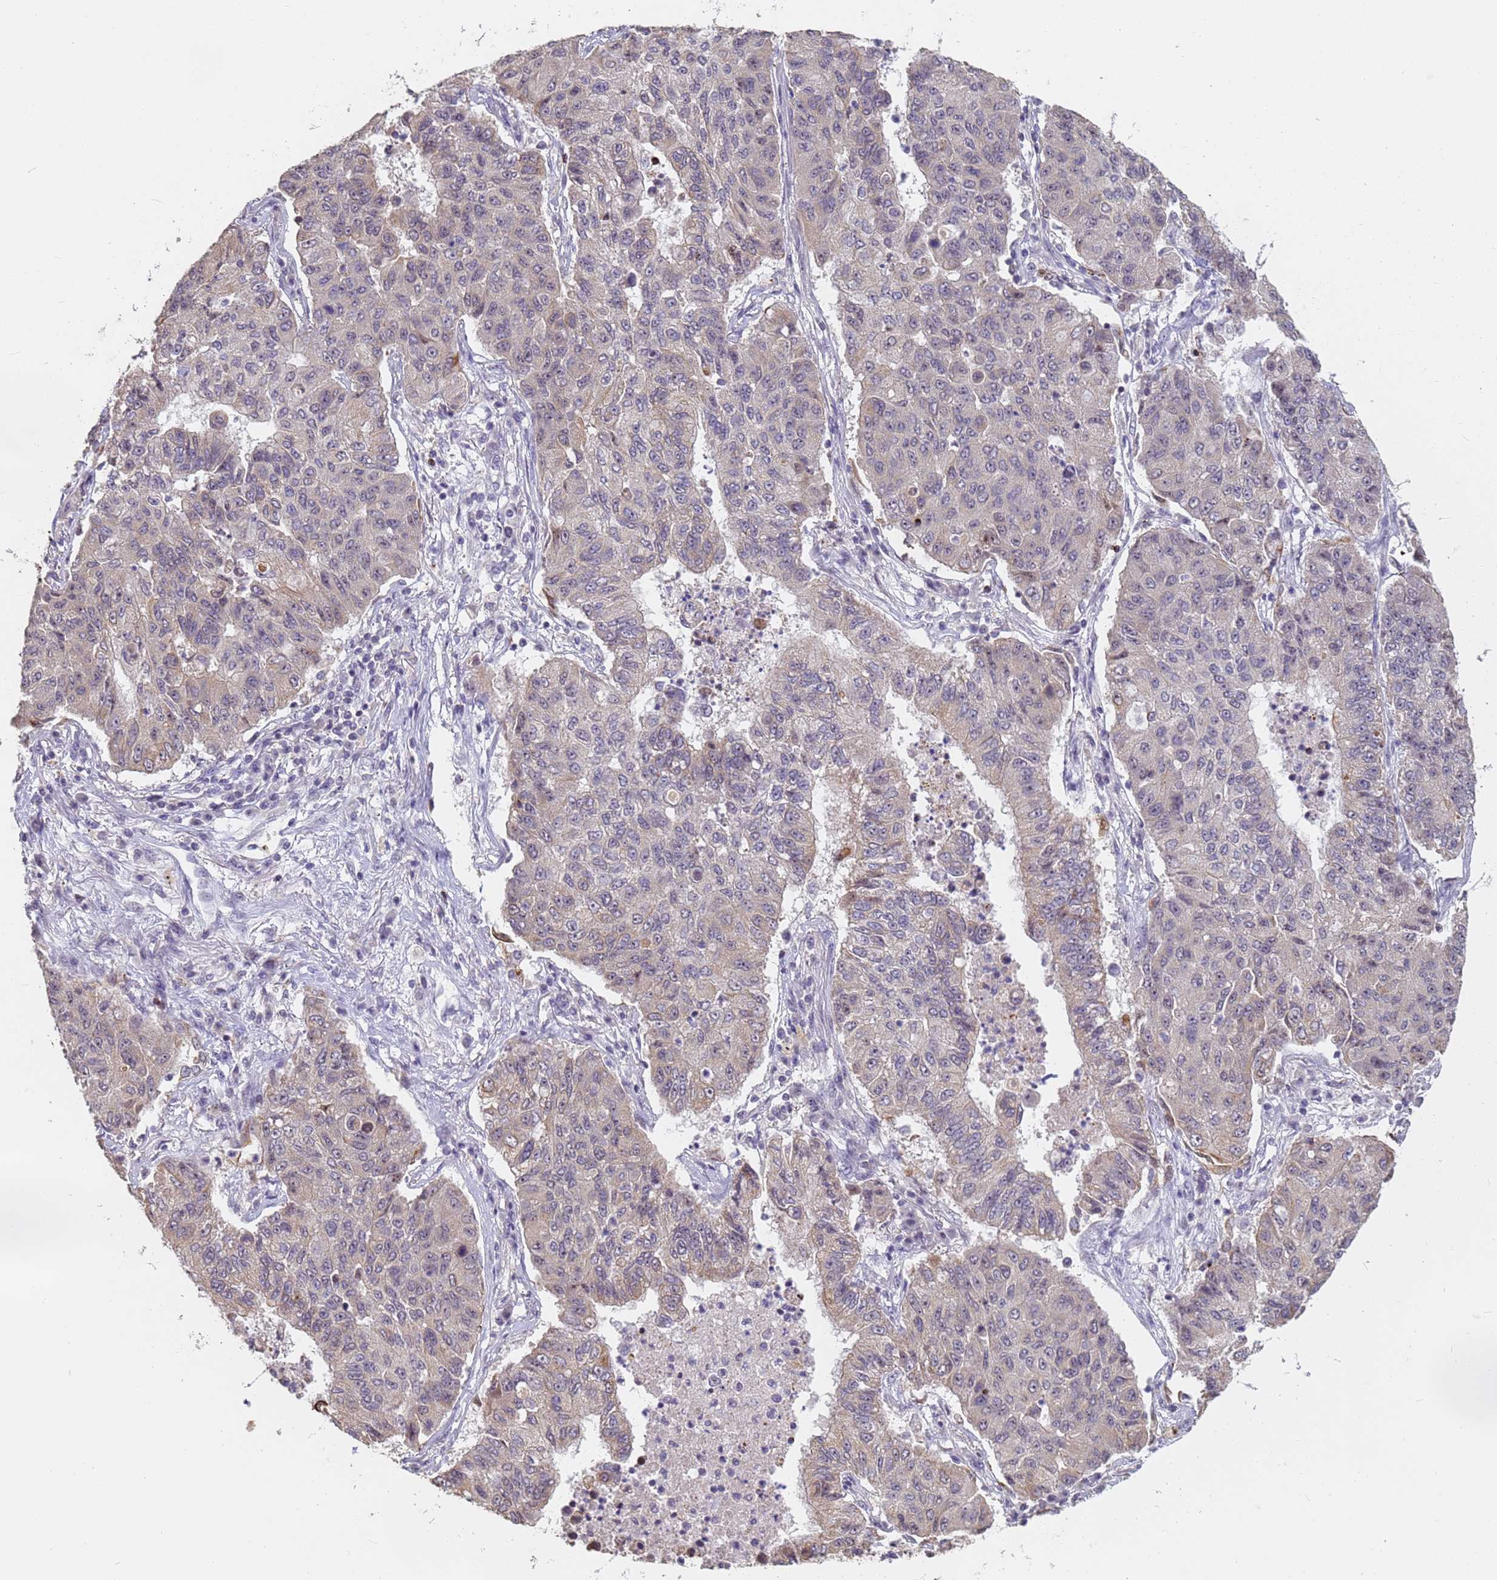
{"staining": {"intensity": "moderate", "quantity": "<25%", "location": "cytoplasmic/membranous"}, "tissue": "lung cancer", "cell_type": "Tumor cells", "image_type": "cancer", "snomed": [{"axis": "morphology", "description": "Squamous cell carcinoma, NOS"}, {"axis": "topography", "description": "Lung"}], "caption": "DAB immunohistochemical staining of human lung squamous cell carcinoma shows moderate cytoplasmic/membranous protein staining in about <25% of tumor cells. (brown staining indicates protein expression, while blue staining denotes nuclei).", "gene": "VWA3A", "patient": {"sex": "male", "age": 74}}